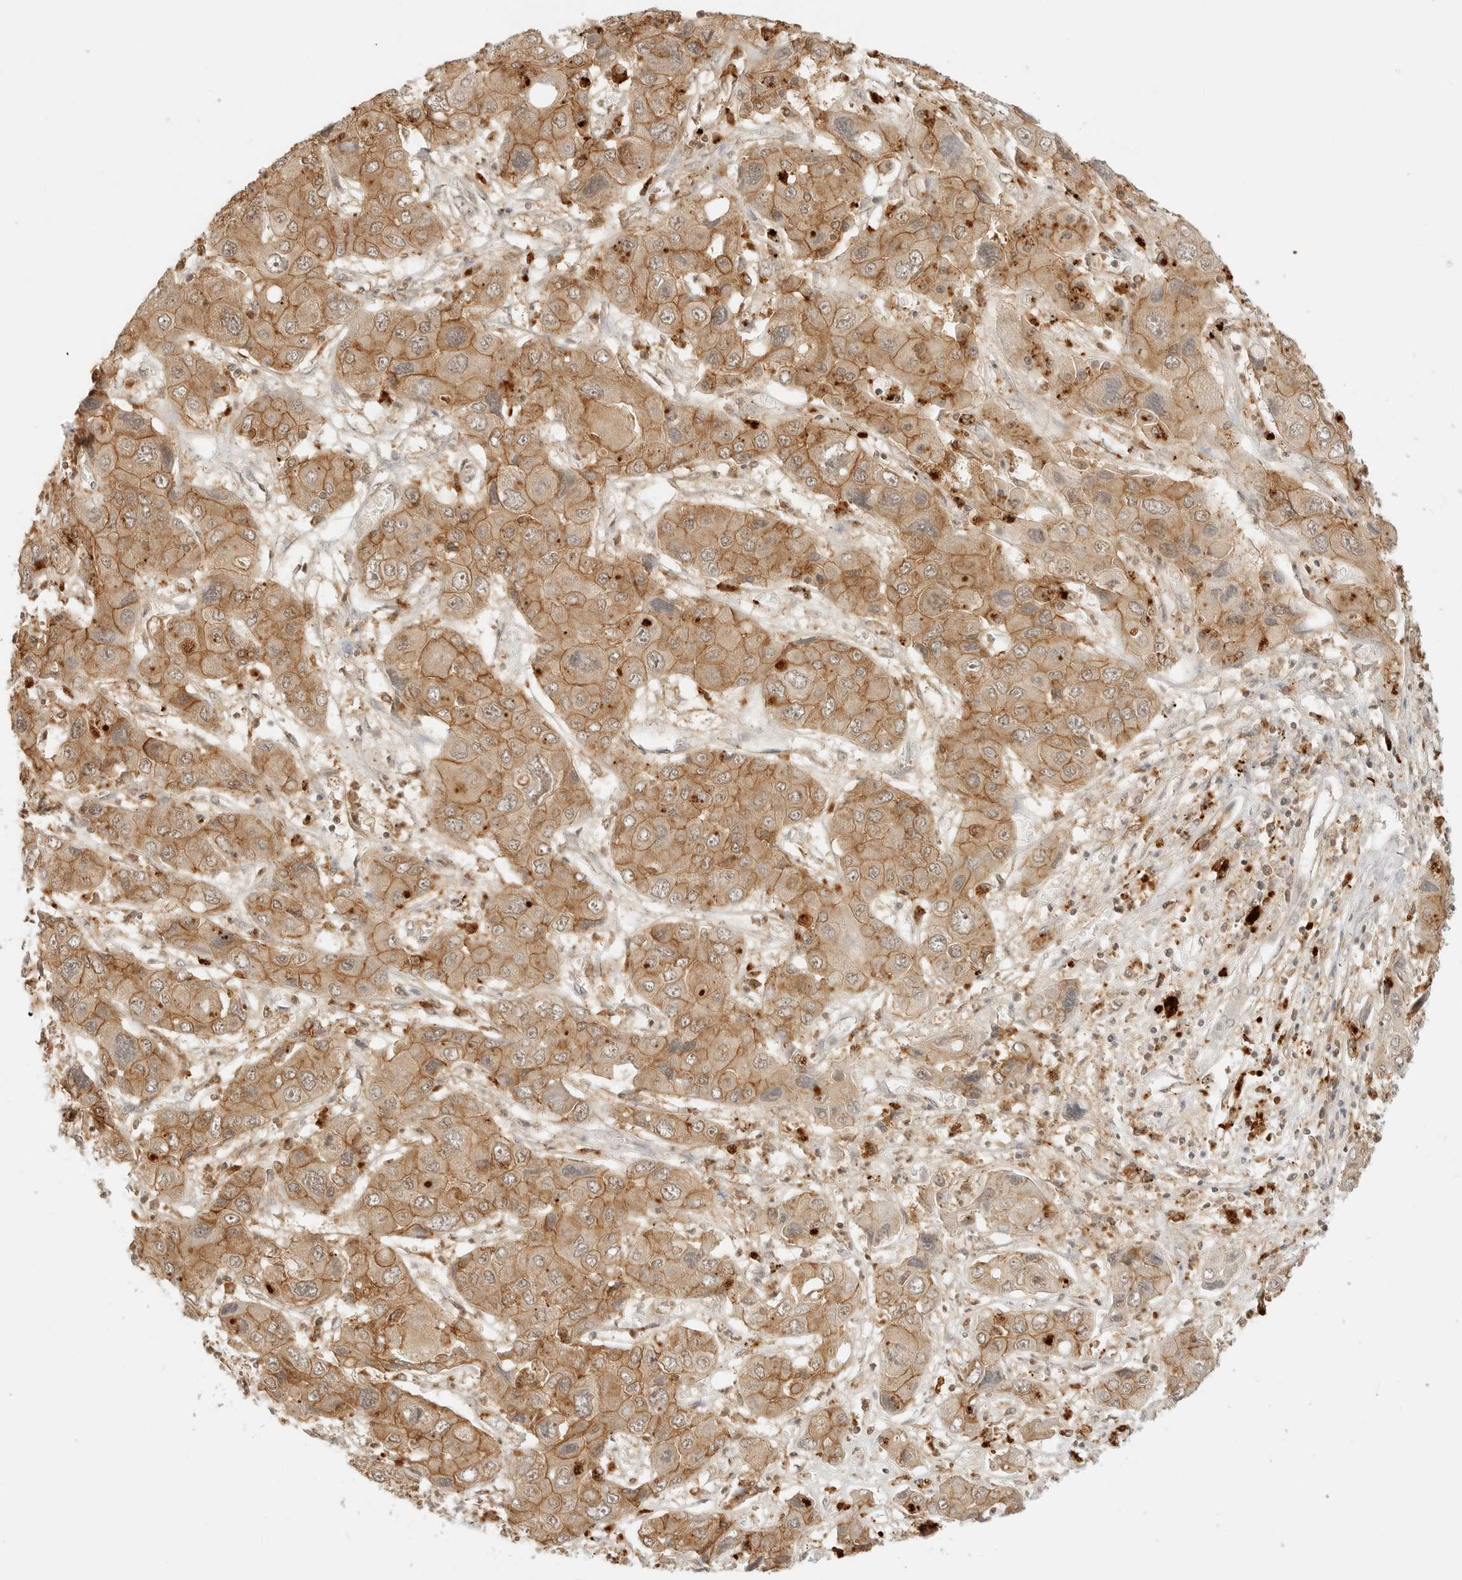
{"staining": {"intensity": "moderate", "quantity": ">75%", "location": "cytoplasmic/membranous"}, "tissue": "liver cancer", "cell_type": "Tumor cells", "image_type": "cancer", "snomed": [{"axis": "morphology", "description": "Cholangiocarcinoma"}, {"axis": "topography", "description": "Liver"}], "caption": "Immunohistochemistry (DAB (3,3'-diaminobenzidine)) staining of liver cancer demonstrates moderate cytoplasmic/membranous protein positivity in approximately >75% of tumor cells. (brown staining indicates protein expression, while blue staining denotes nuclei).", "gene": "EPHA1", "patient": {"sex": "male", "age": 67}}